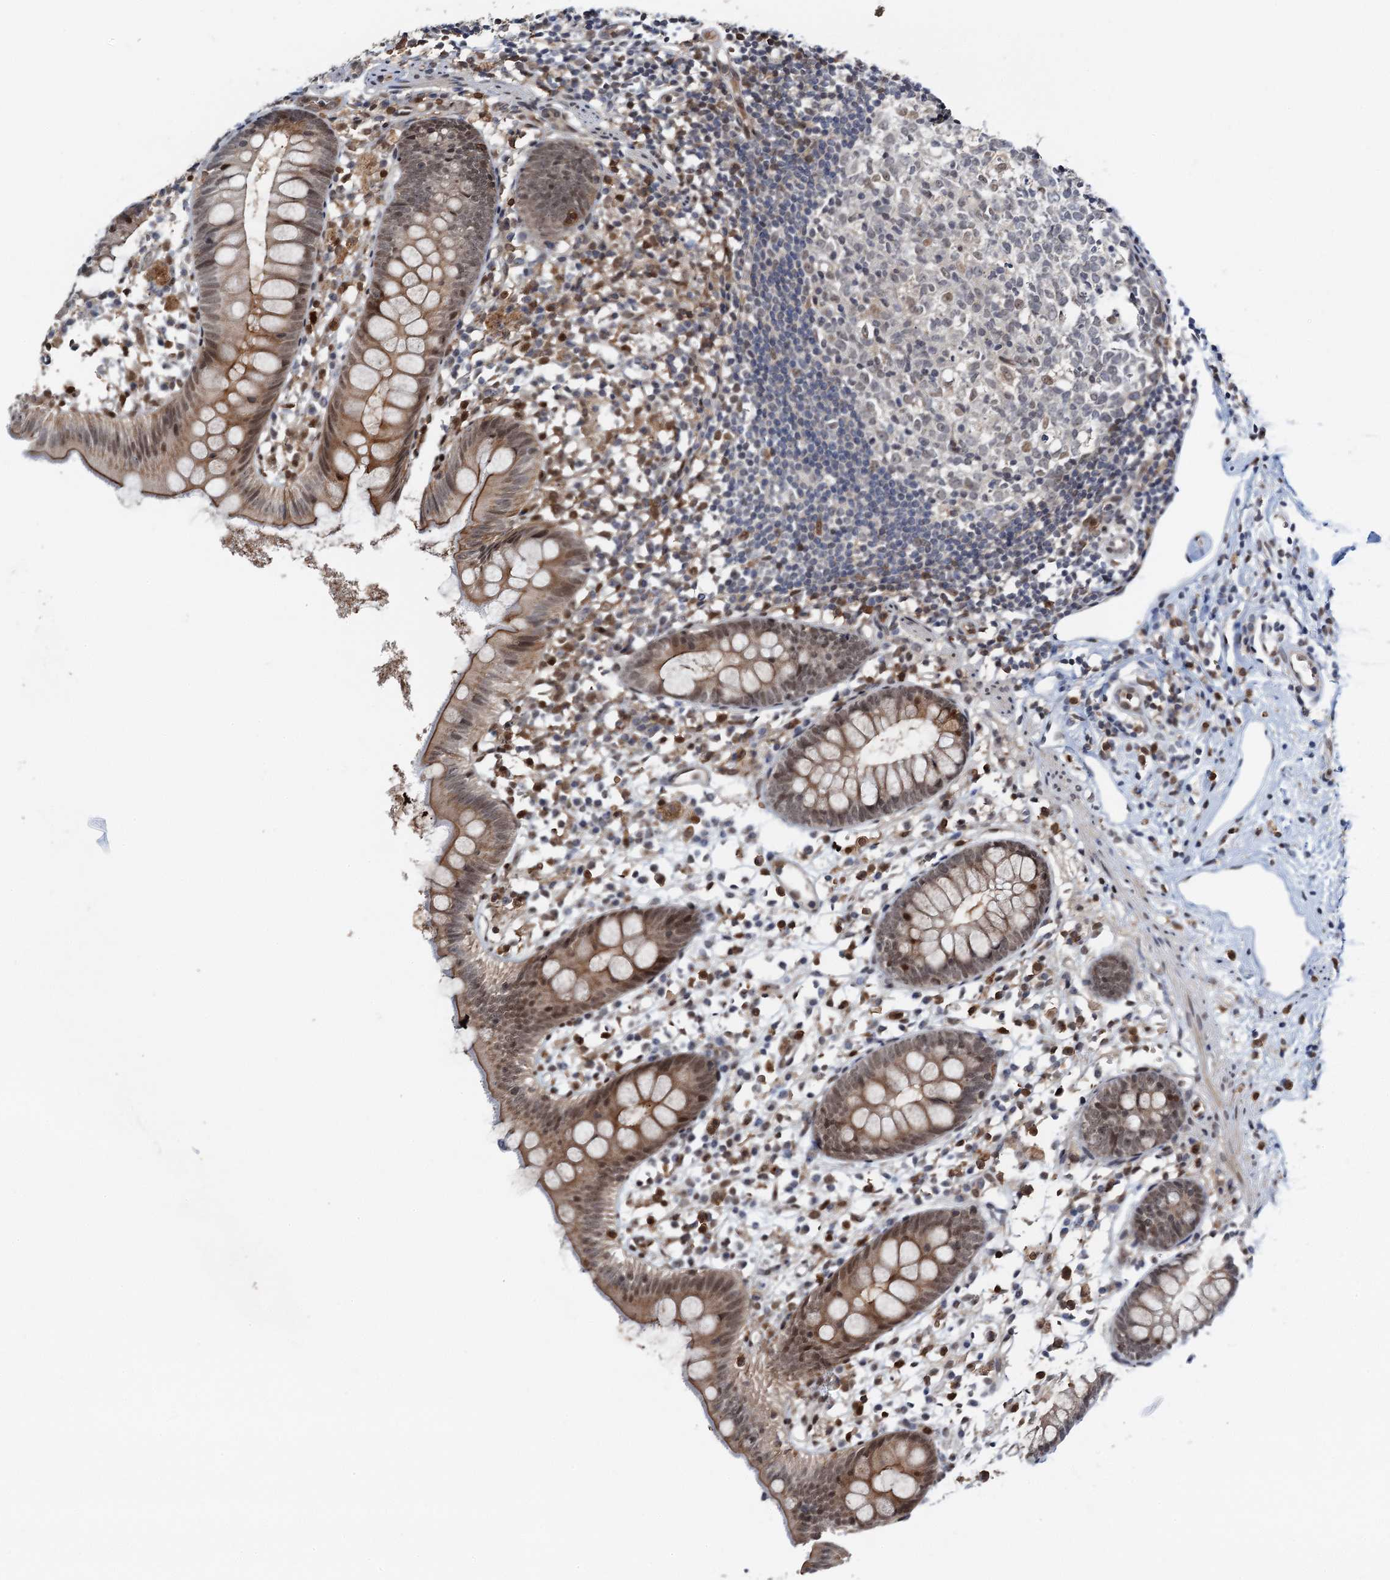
{"staining": {"intensity": "moderate", "quantity": ">75%", "location": "cytoplasmic/membranous,nuclear"}, "tissue": "appendix", "cell_type": "Glandular cells", "image_type": "normal", "snomed": [{"axis": "morphology", "description": "Normal tissue, NOS"}, {"axis": "topography", "description": "Appendix"}], "caption": "The micrograph exhibits a brown stain indicating the presence of a protein in the cytoplasmic/membranous,nuclear of glandular cells in appendix. (Stains: DAB in brown, nuclei in blue, Microscopy: brightfield microscopy at high magnification).", "gene": "ZNF609", "patient": {"sex": "female", "age": 20}}